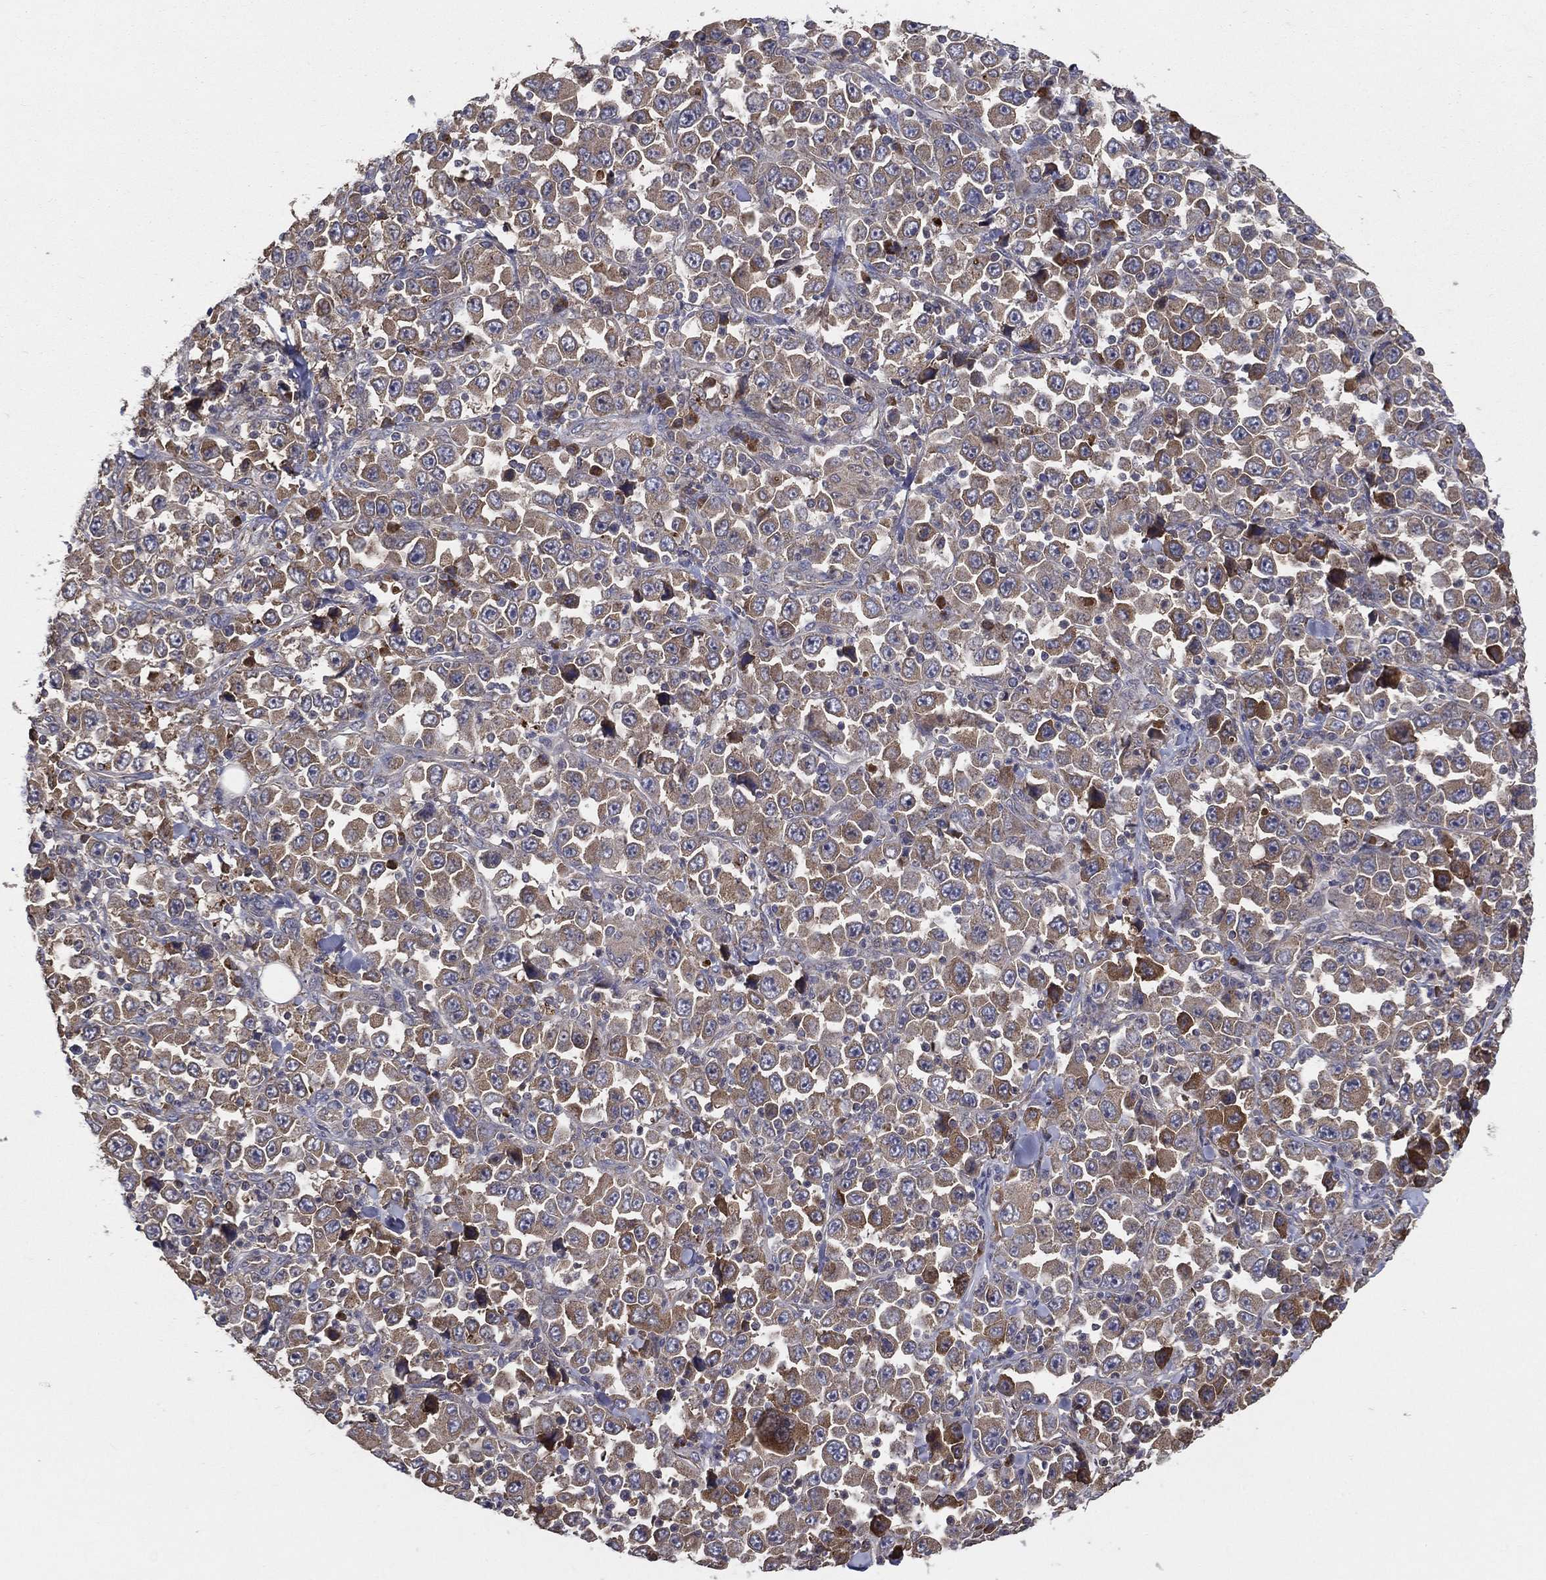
{"staining": {"intensity": "moderate", "quantity": "<25%", "location": "cytoplasmic/membranous"}, "tissue": "stomach cancer", "cell_type": "Tumor cells", "image_type": "cancer", "snomed": [{"axis": "morphology", "description": "Normal tissue, NOS"}, {"axis": "morphology", "description": "Adenocarcinoma, NOS"}, {"axis": "topography", "description": "Stomach, upper"}, {"axis": "topography", "description": "Stomach"}], "caption": "Adenocarcinoma (stomach) stained with a brown dye demonstrates moderate cytoplasmic/membranous positive staining in approximately <25% of tumor cells.", "gene": "MT-ND1", "patient": {"sex": "male", "age": 59}}